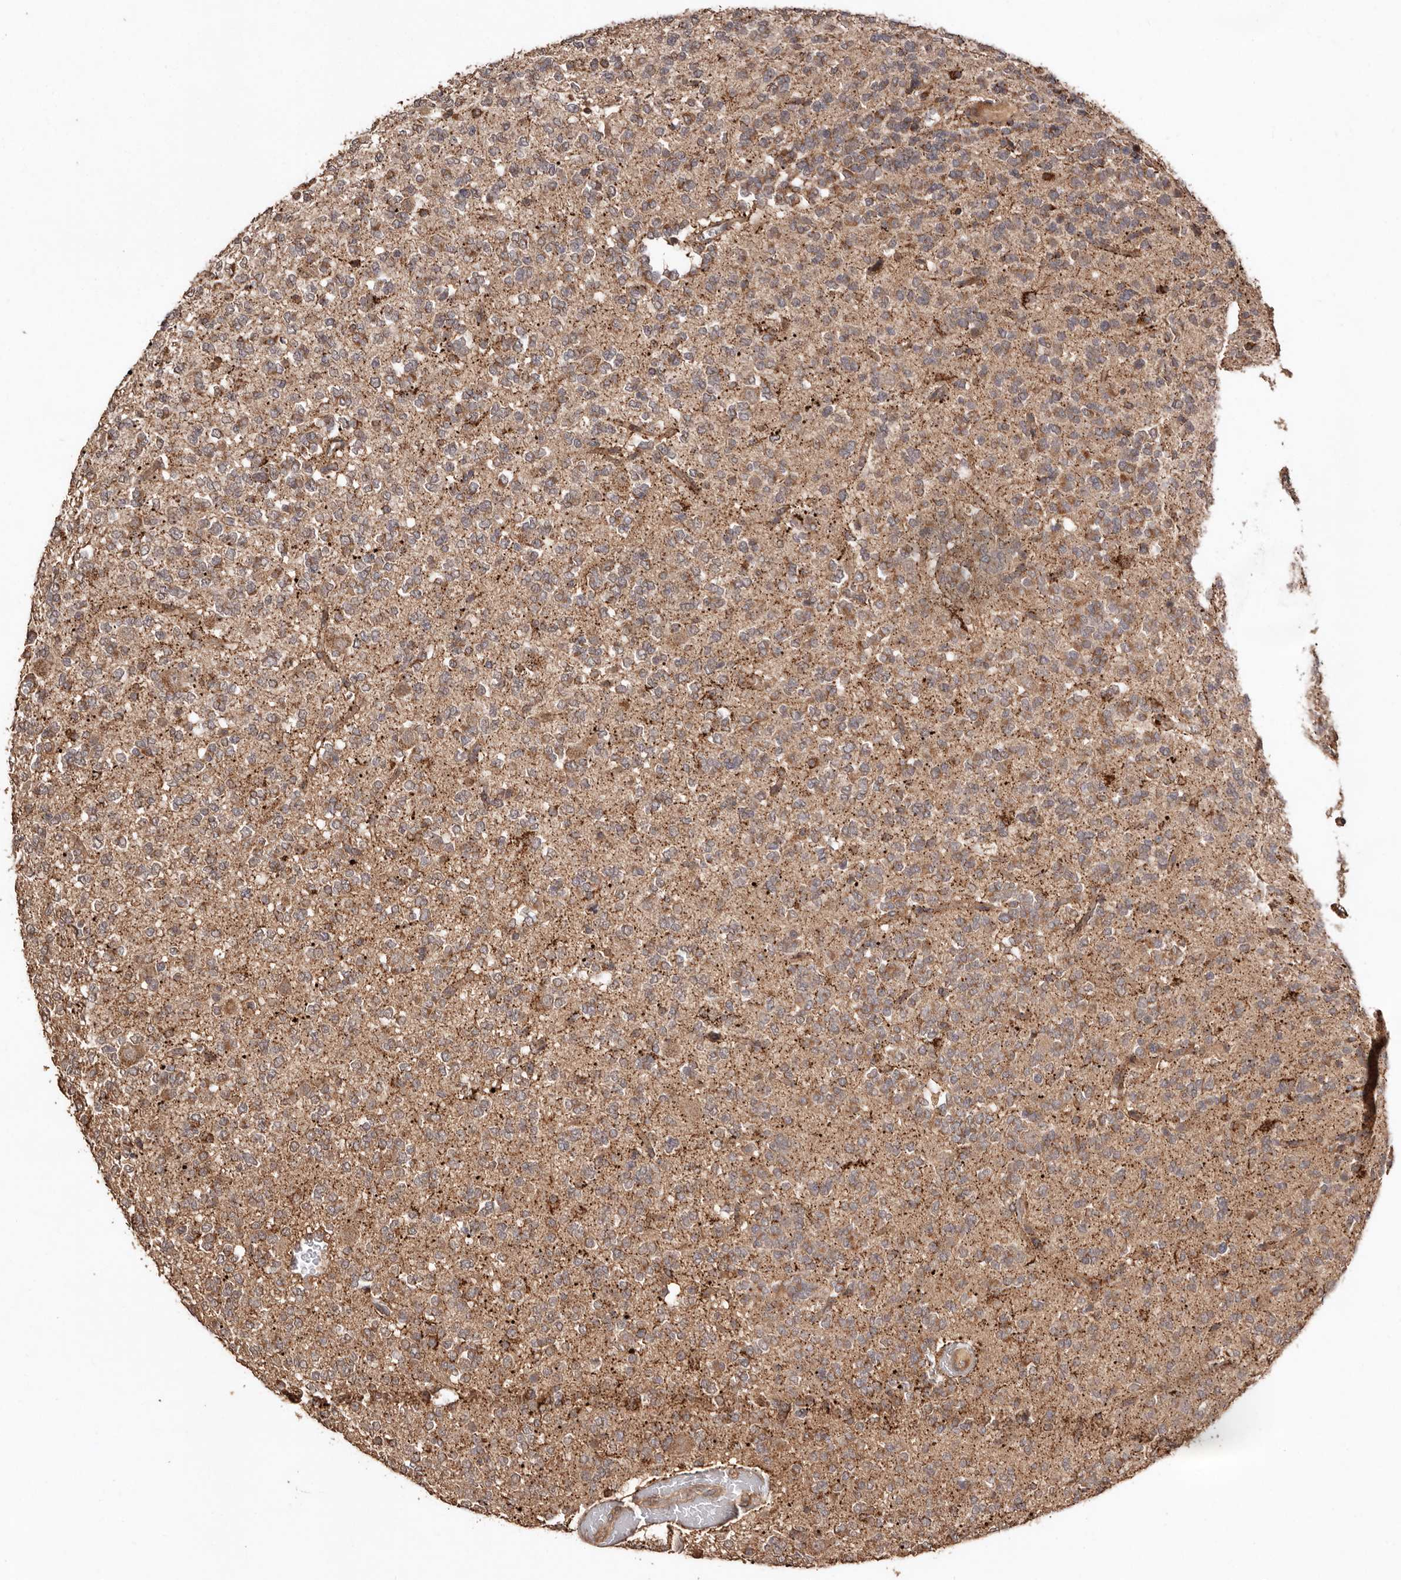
{"staining": {"intensity": "moderate", "quantity": ">75%", "location": "cytoplasmic/membranous"}, "tissue": "glioma", "cell_type": "Tumor cells", "image_type": "cancer", "snomed": [{"axis": "morphology", "description": "Glioma, malignant, Low grade"}, {"axis": "topography", "description": "Brain"}], "caption": "Tumor cells show medium levels of moderate cytoplasmic/membranous expression in about >75% of cells in human glioma. The staining was performed using DAB (3,3'-diaminobenzidine) to visualize the protein expression in brown, while the nuclei were stained in blue with hematoxylin (Magnification: 20x).", "gene": "RWDD1", "patient": {"sex": "male", "age": 38}}